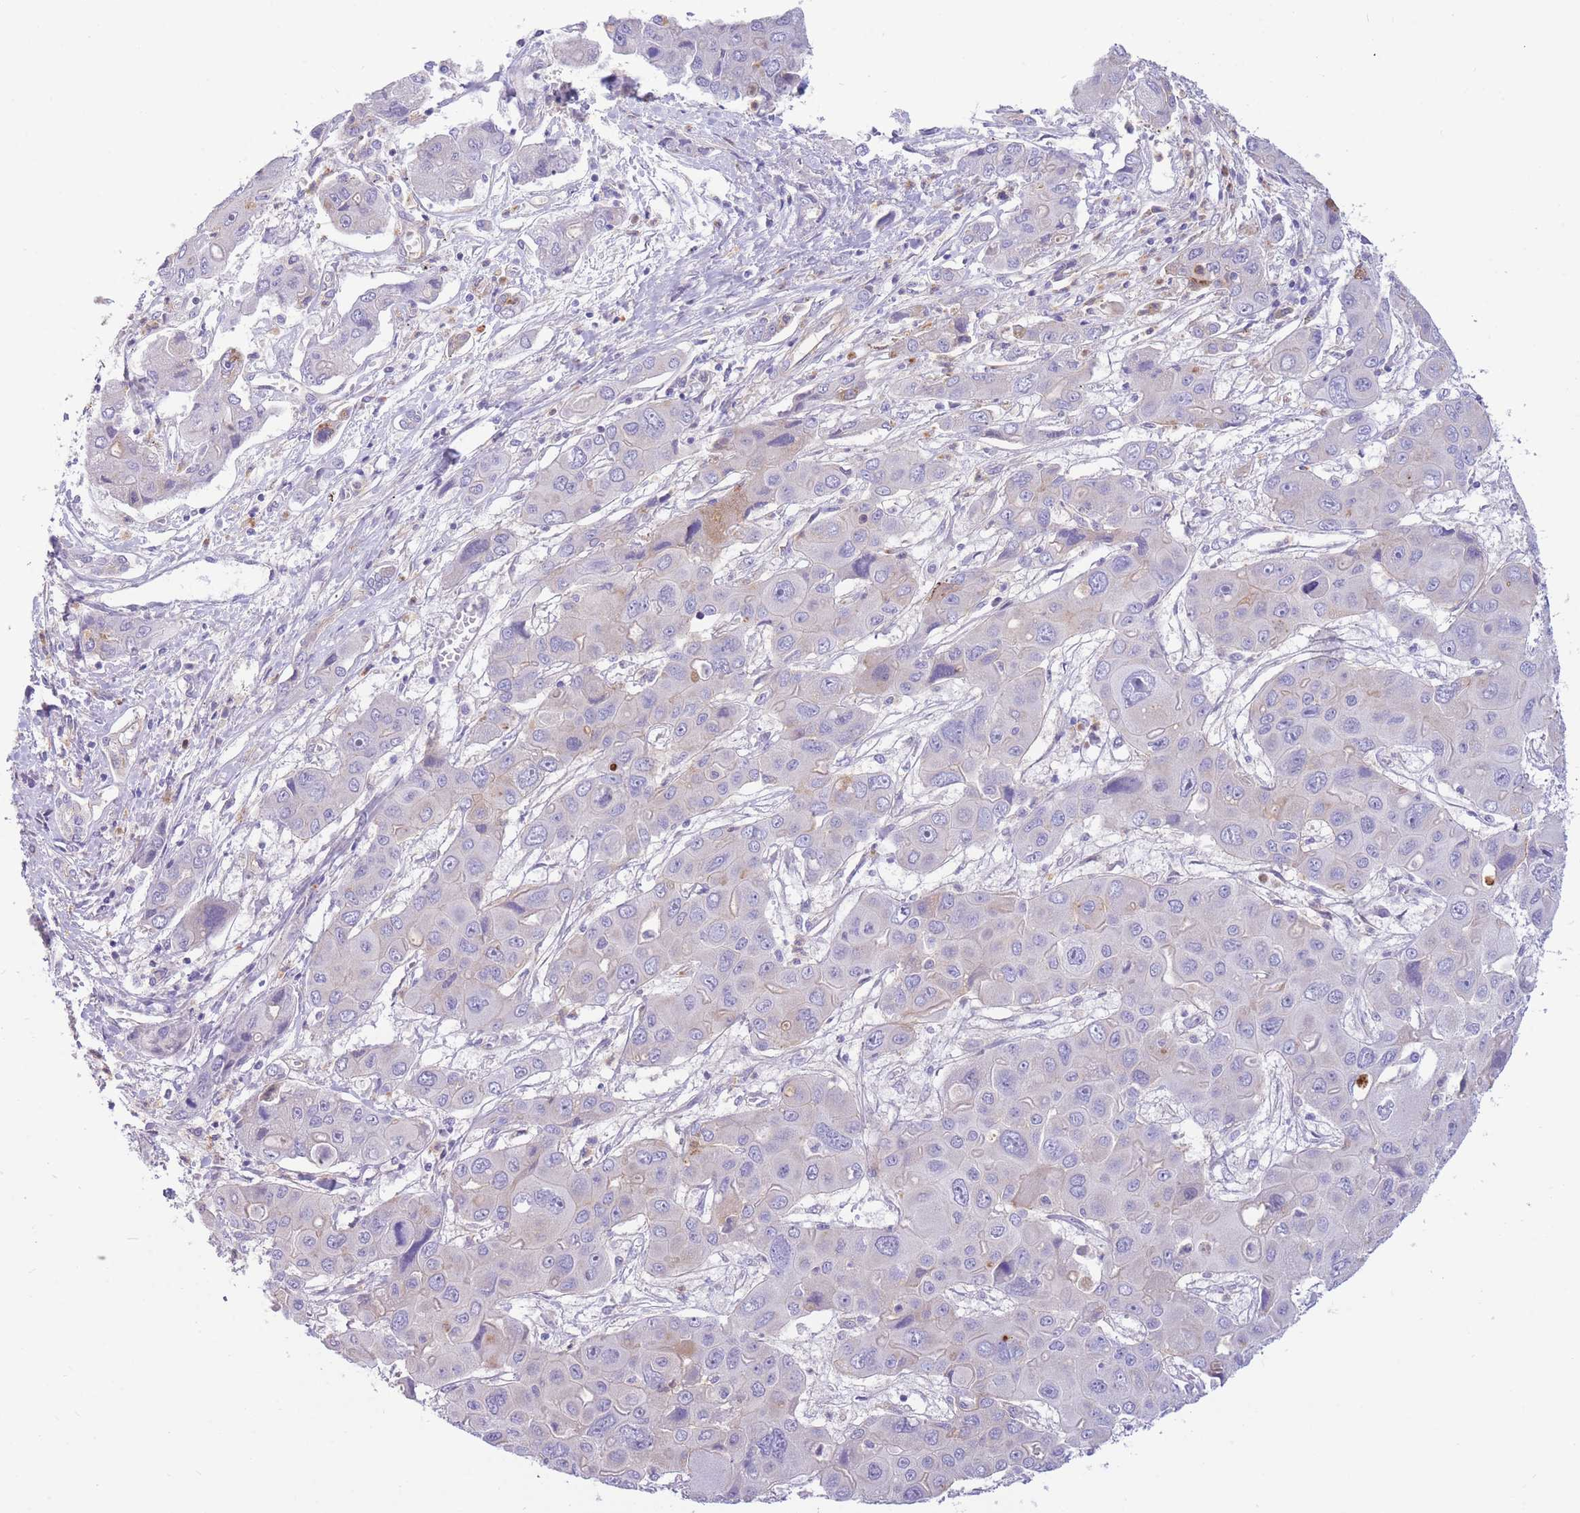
{"staining": {"intensity": "negative", "quantity": "none", "location": "none"}, "tissue": "liver cancer", "cell_type": "Tumor cells", "image_type": "cancer", "snomed": [{"axis": "morphology", "description": "Cholangiocarcinoma"}, {"axis": "topography", "description": "Liver"}], "caption": "Immunohistochemistry (IHC) photomicrograph of human liver cancer (cholangiocarcinoma) stained for a protein (brown), which reveals no positivity in tumor cells.", "gene": "SULT1A1", "patient": {"sex": "male", "age": 67}}